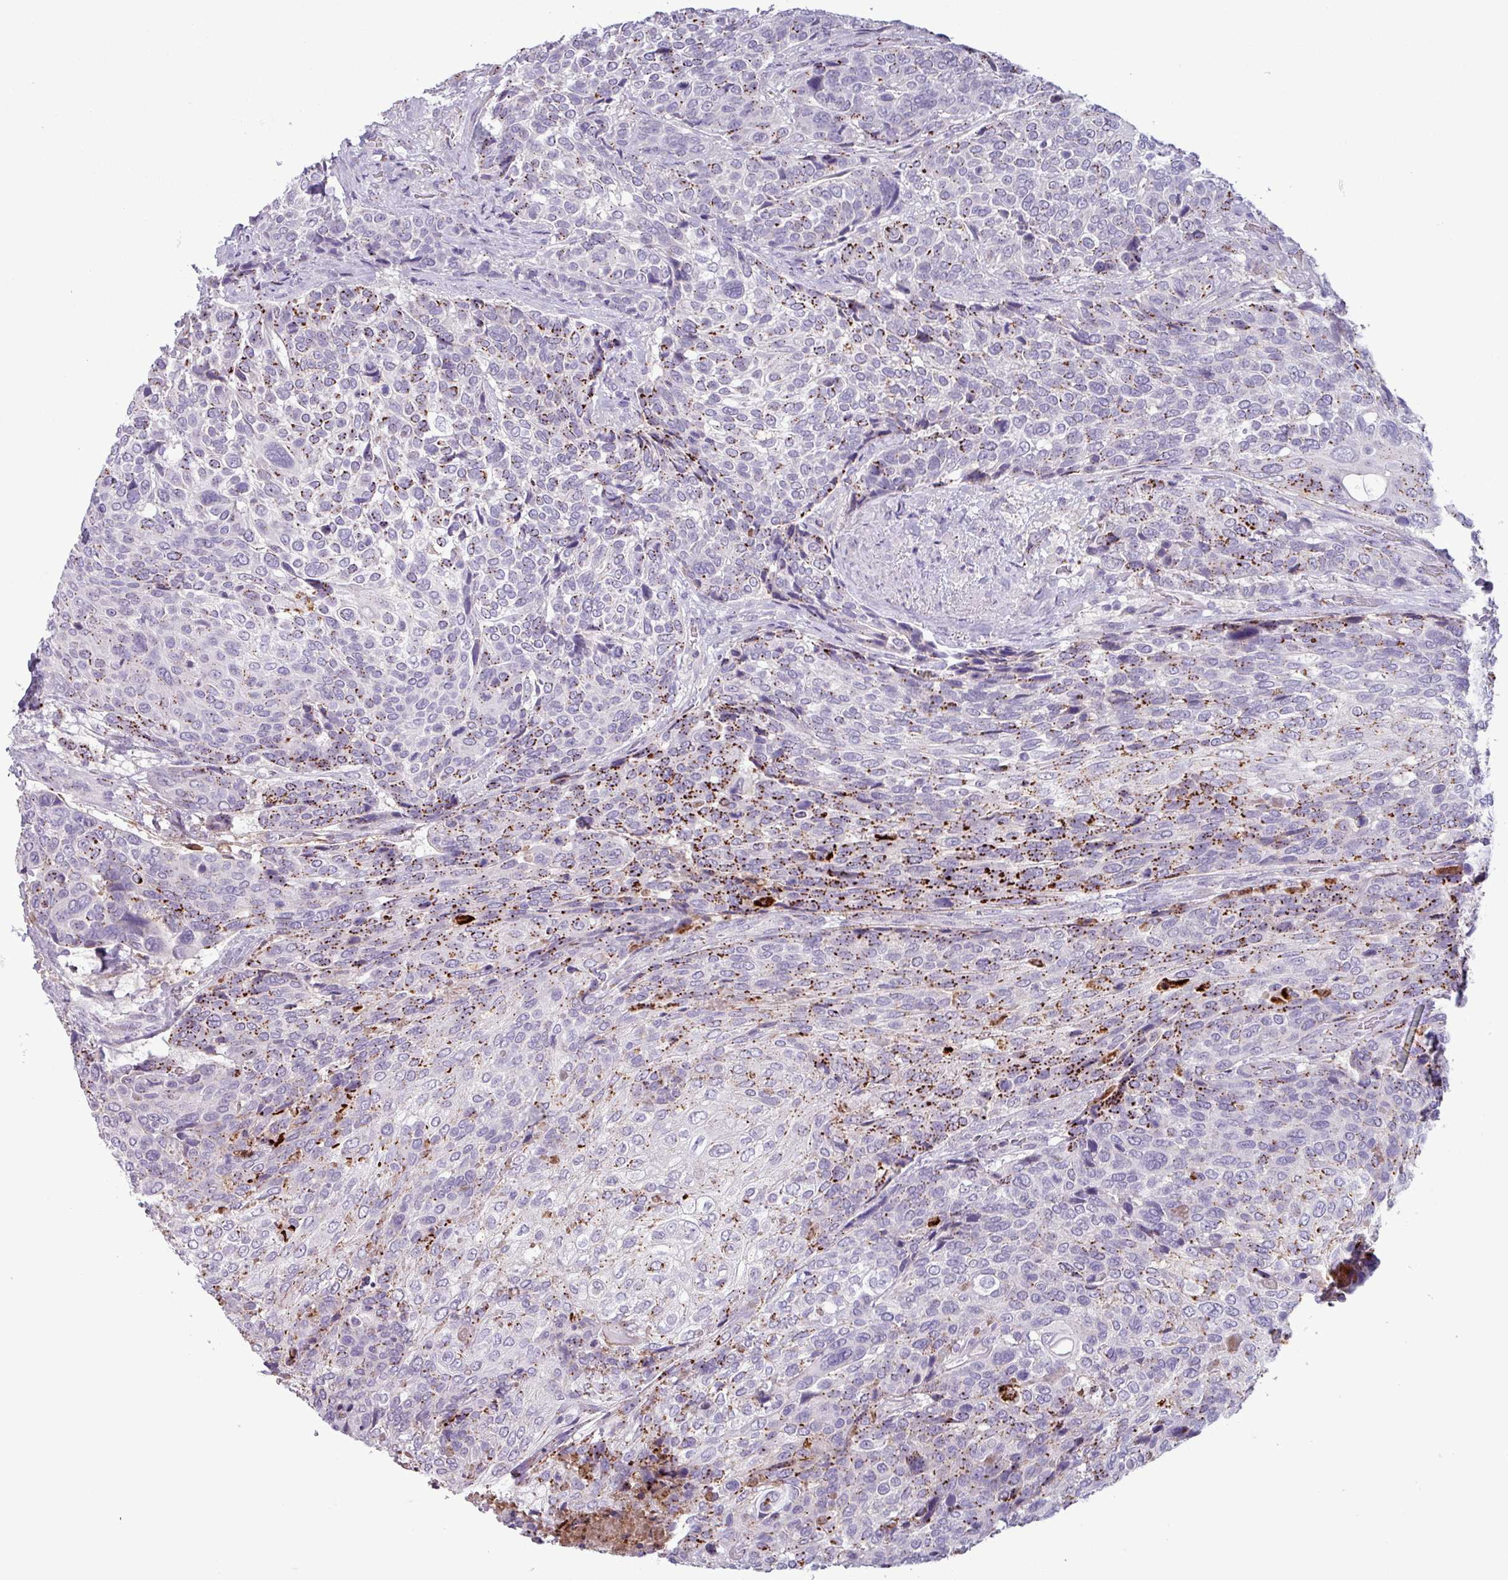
{"staining": {"intensity": "strong", "quantity": "25%-75%", "location": "cytoplasmic/membranous"}, "tissue": "urothelial cancer", "cell_type": "Tumor cells", "image_type": "cancer", "snomed": [{"axis": "morphology", "description": "Urothelial carcinoma, High grade"}, {"axis": "topography", "description": "Urinary bladder"}], "caption": "High-magnification brightfield microscopy of urothelial cancer stained with DAB (3,3'-diaminobenzidine) (brown) and counterstained with hematoxylin (blue). tumor cells exhibit strong cytoplasmic/membranous staining is seen in approximately25%-75% of cells.", "gene": "PLIN2", "patient": {"sex": "female", "age": 70}}